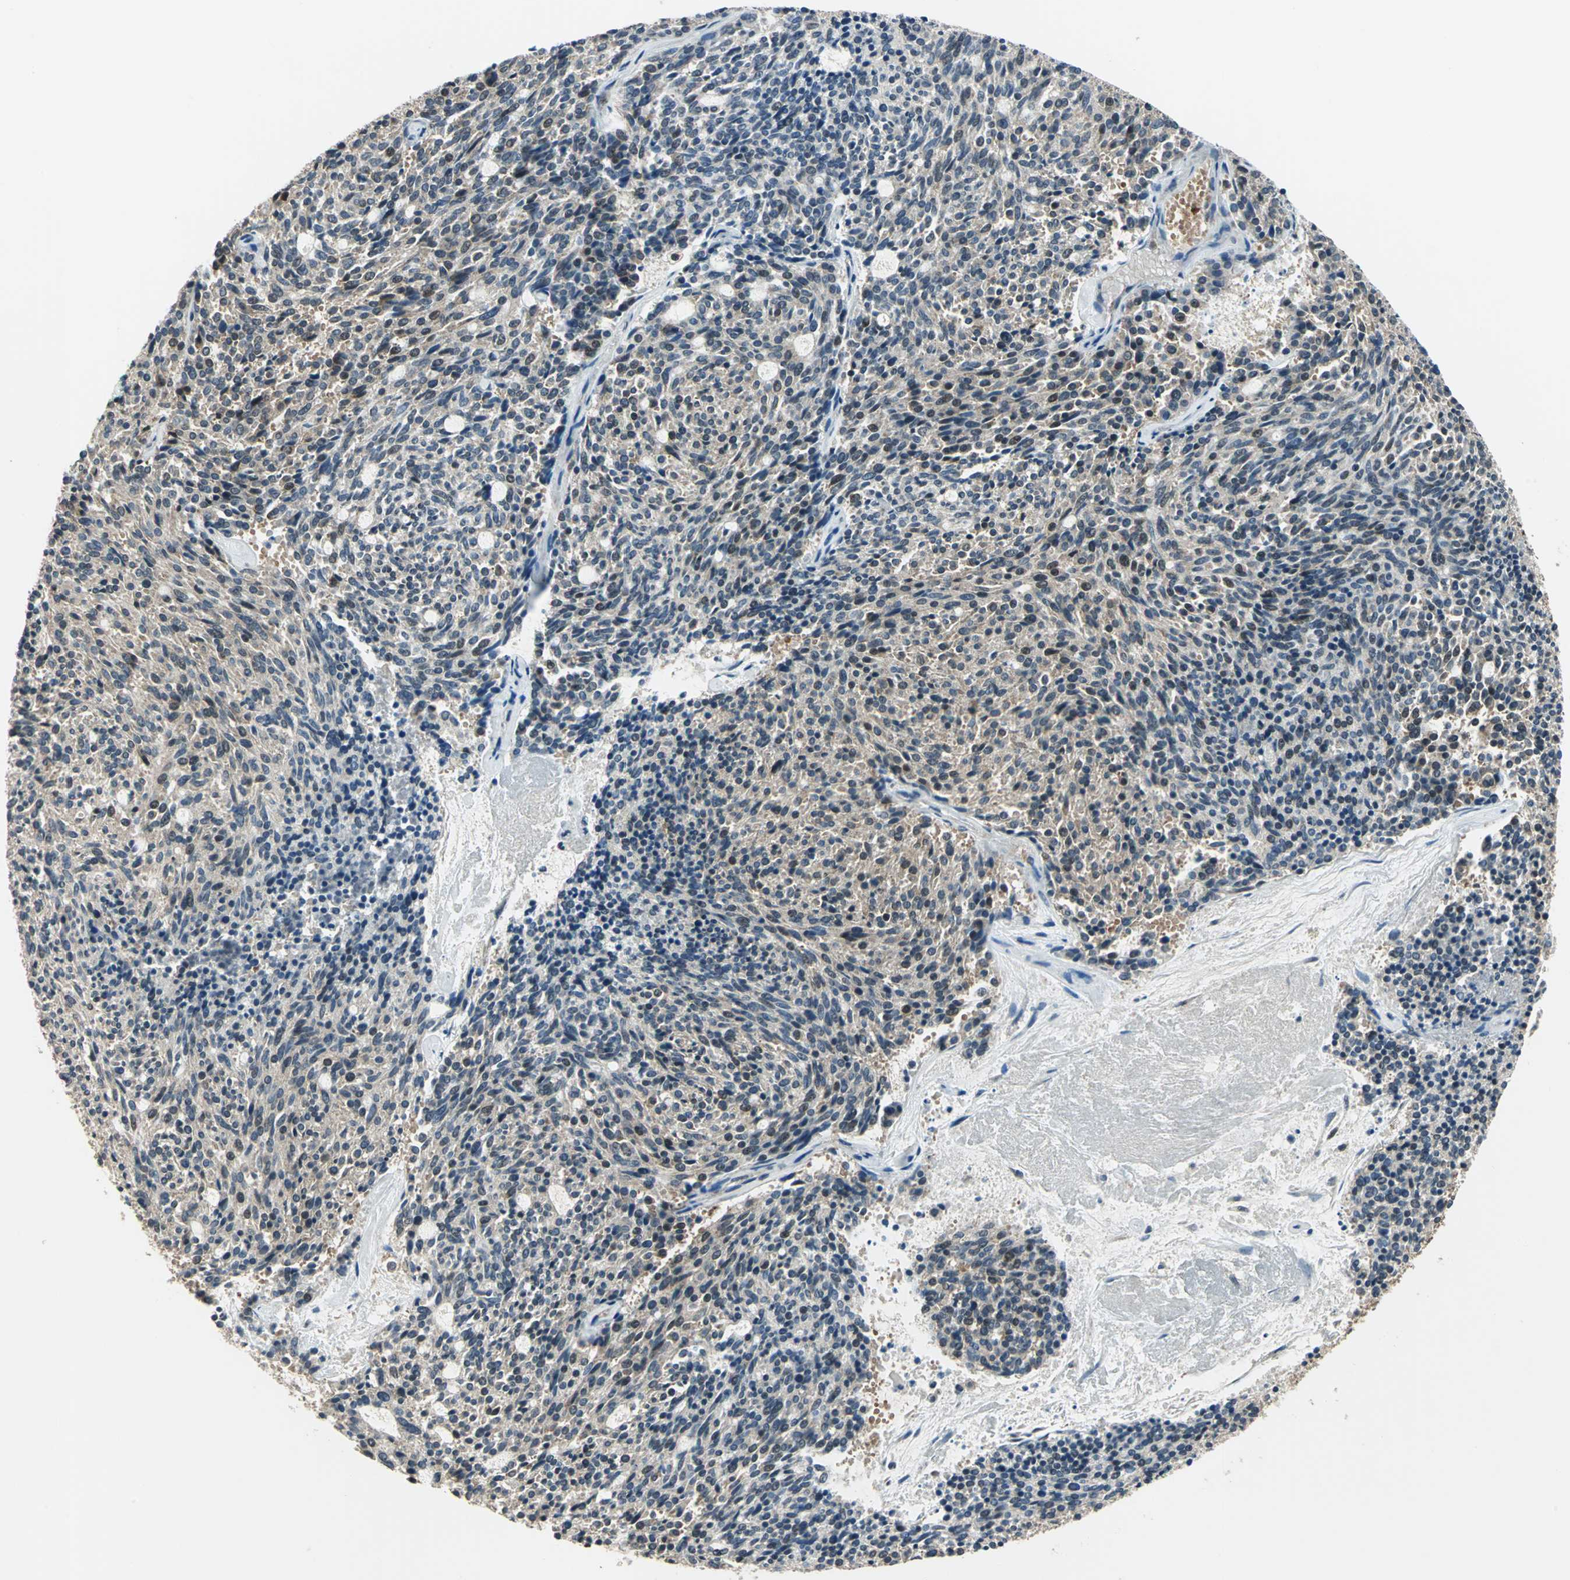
{"staining": {"intensity": "moderate", "quantity": "25%-75%", "location": "cytoplasmic/membranous,nuclear"}, "tissue": "carcinoid", "cell_type": "Tumor cells", "image_type": "cancer", "snomed": [{"axis": "morphology", "description": "Carcinoid, malignant, NOS"}, {"axis": "topography", "description": "Pancreas"}], "caption": "Carcinoid (malignant) was stained to show a protein in brown. There is medium levels of moderate cytoplasmic/membranous and nuclear positivity in about 25%-75% of tumor cells.", "gene": "NUDT2", "patient": {"sex": "female", "age": 54}}